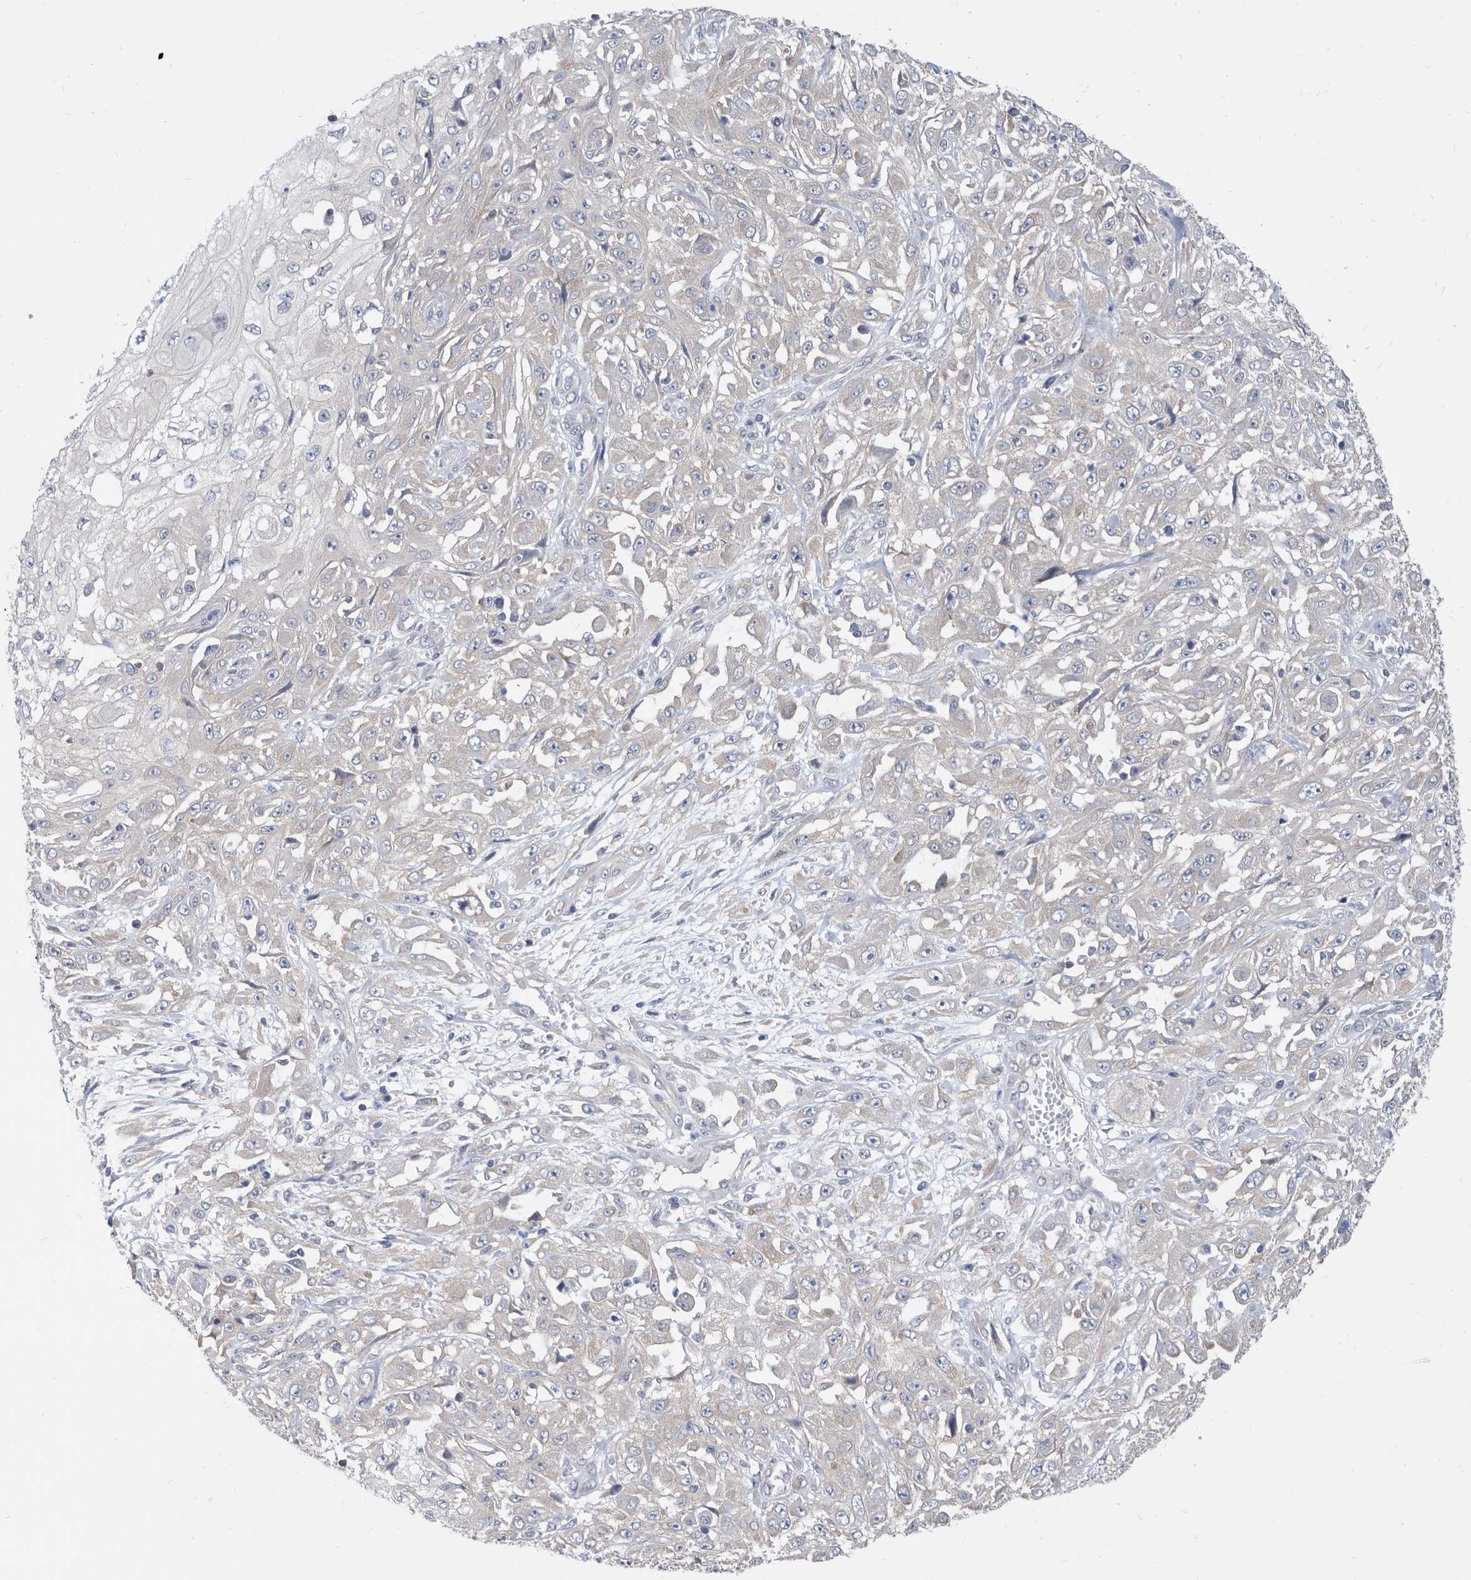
{"staining": {"intensity": "negative", "quantity": "none", "location": "none"}, "tissue": "skin cancer", "cell_type": "Tumor cells", "image_type": "cancer", "snomed": [{"axis": "morphology", "description": "Squamous cell carcinoma, NOS"}, {"axis": "morphology", "description": "Squamous cell carcinoma, metastatic, NOS"}, {"axis": "topography", "description": "Skin"}, {"axis": "topography", "description": "Lymph node"}], "caption": "This histopathology image is of skin squamous cell carcinoma stained with IHC to label a protein in brown with the nuclei are counter-stained blue. There is no positivity in tumor cells.", "gene": "CCT4", "patient": {"sex": "male", "age": 75}}